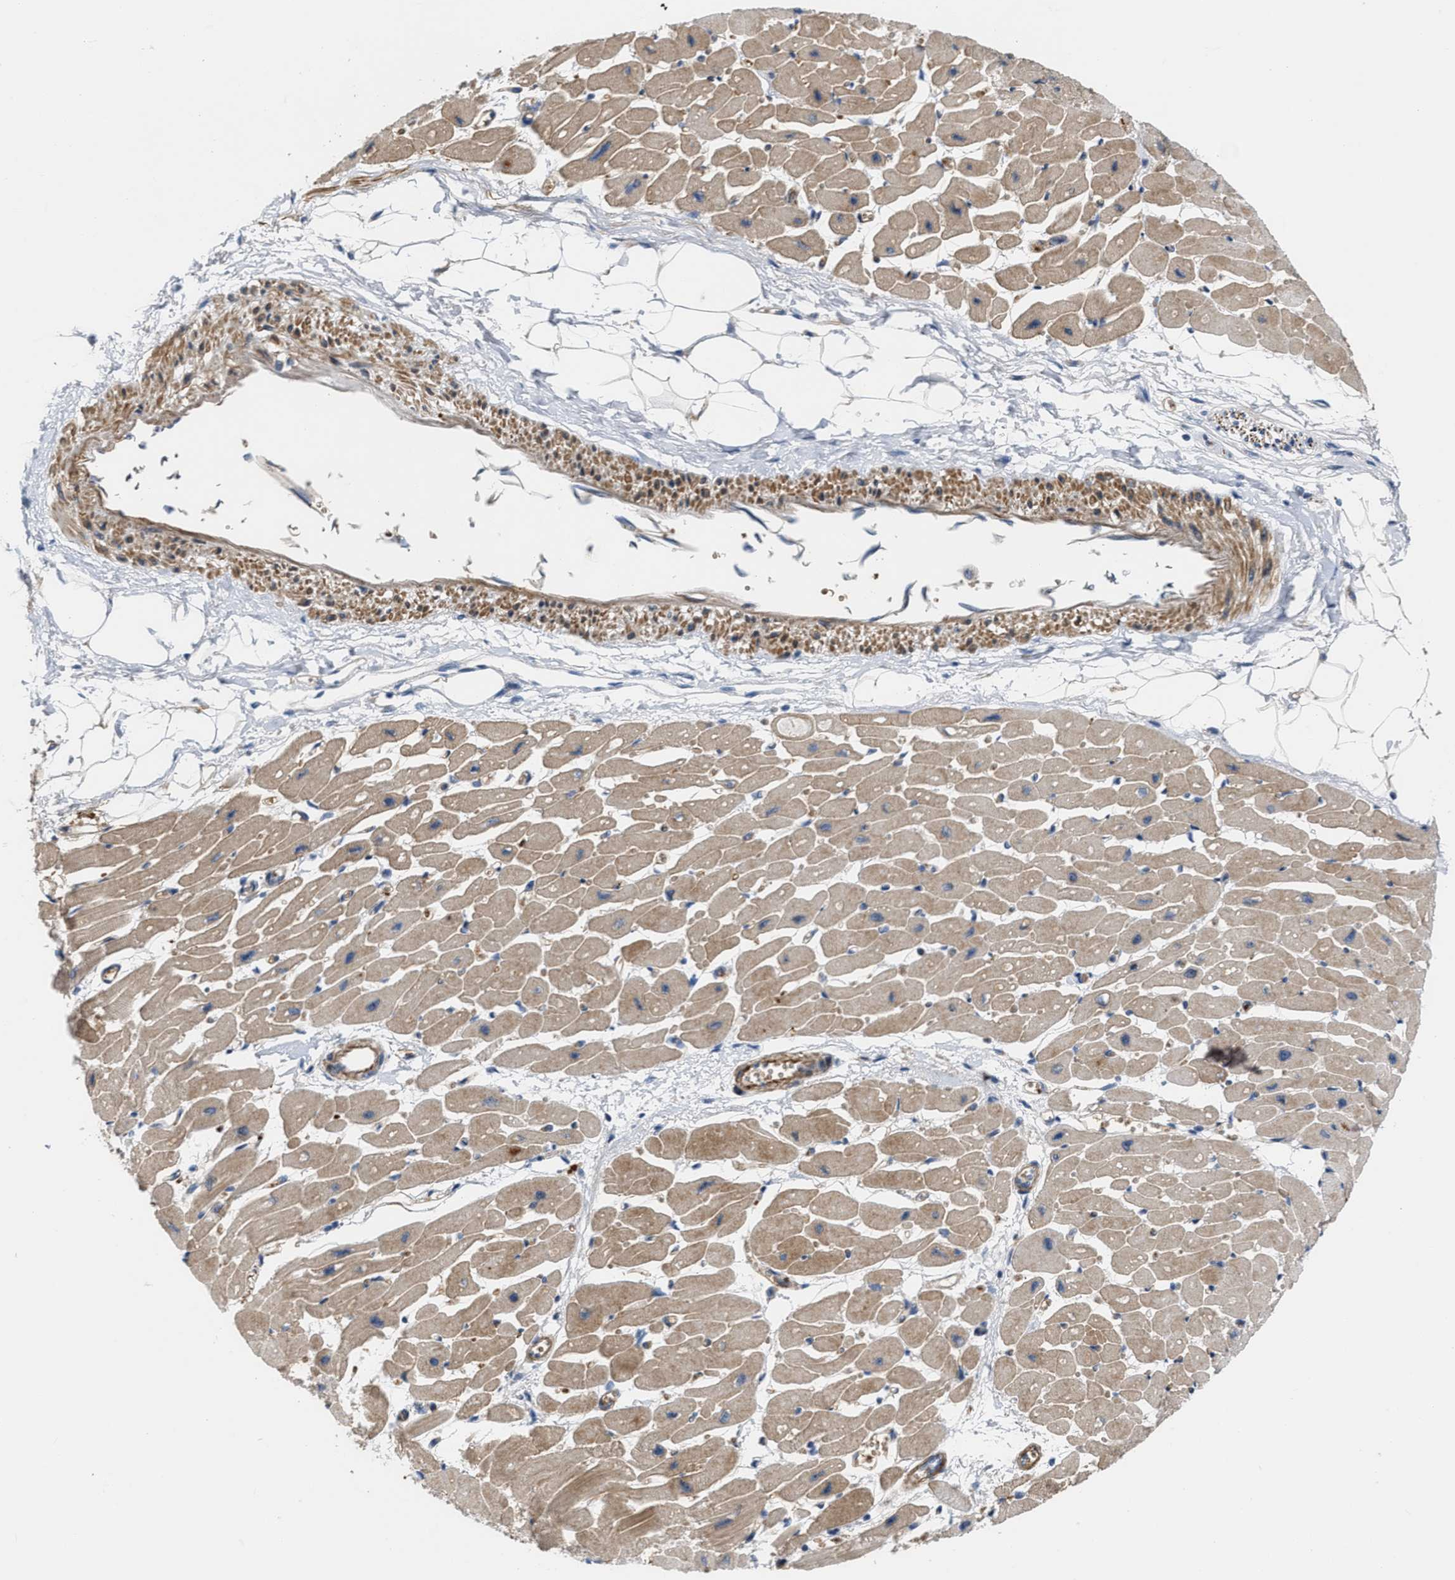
{"staining": {"intensity": "moderate", "quantity": "25%-75%", "location": "cytoplasmic/membranous"}, "tissue": "heart muscle", "cell_type": "Cardiomyocytes", "image_type": "normal", "snomed": [{"axis": "morphology", "description": "Normal tissue, NOS"}, {"axis": "topography", "description": "Heart"}], "caption": "Immunohistochemistry (IHC) staining of unremarkable heart muscle, which shows medium levels of moderate cytoplasmic/membranous expression in about 25%-75% of cardiomyocytes indicating moderate cytoplasmic/membranous protein positivity. The staining was performed using DAB (3,3'-diaminobenzidine) (brown) for protein detection and nuclei were counterstained in hematoxylin (blue).", "gene": "POLR1F", "patient": {"sex": "female", "age": 54}}